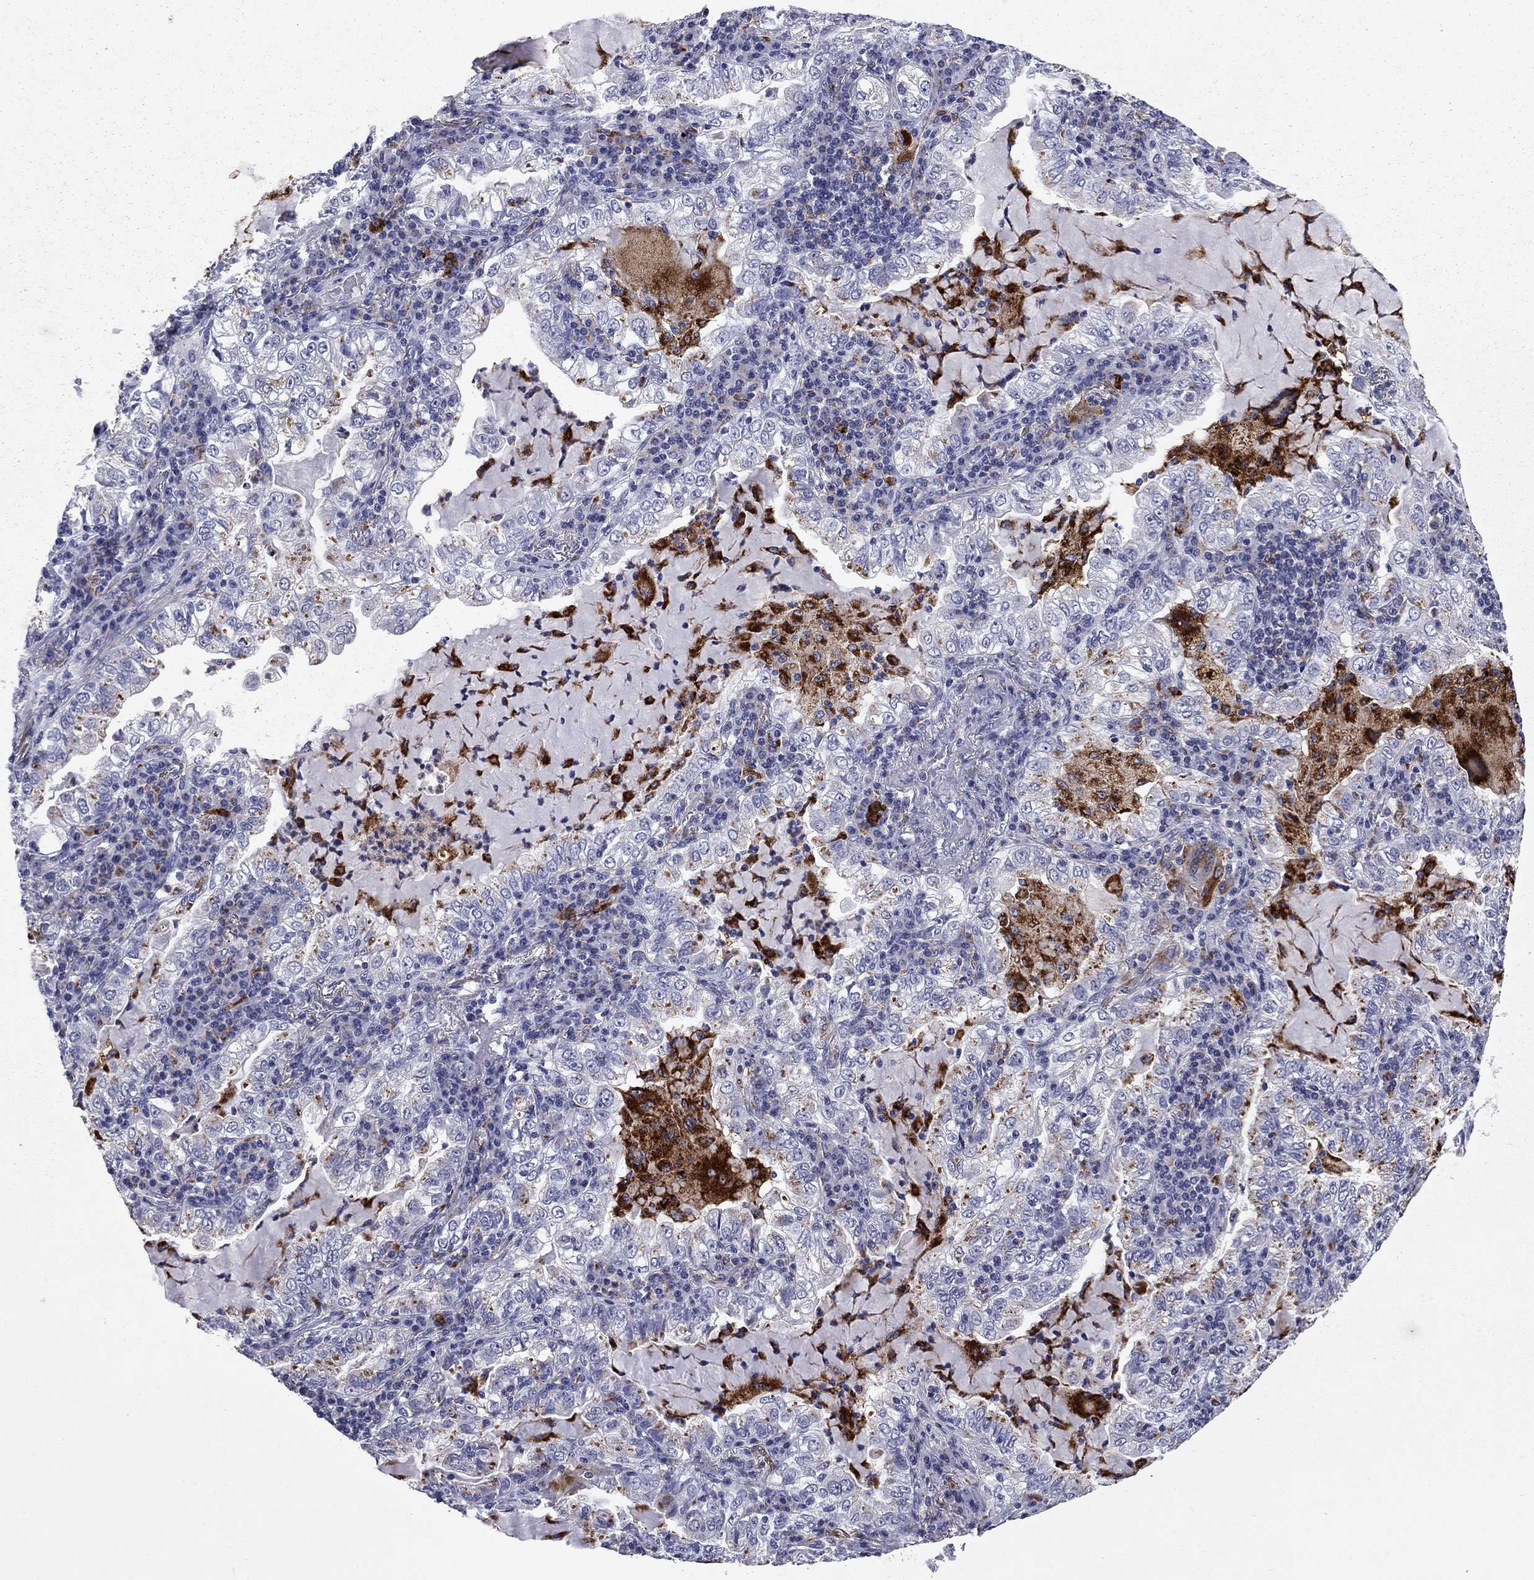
{"staining": {"intensity": "negative", "quantity": "none", "location": "none"}, "tissue": "lung cancer", "cell_type": "Tumor cells", "image_type": "cancer", "snomed": [{"axis": "morphology", "description": "Adenocarcinoma, NOS"}, {"axis": "topography", "description": "Lung"}], "caption": "There is no significant positivity in tumor cells of adenocarcinoma (lung).", "gene": "MADCAM1", "patient": {"sex": "female", "age": 73}}